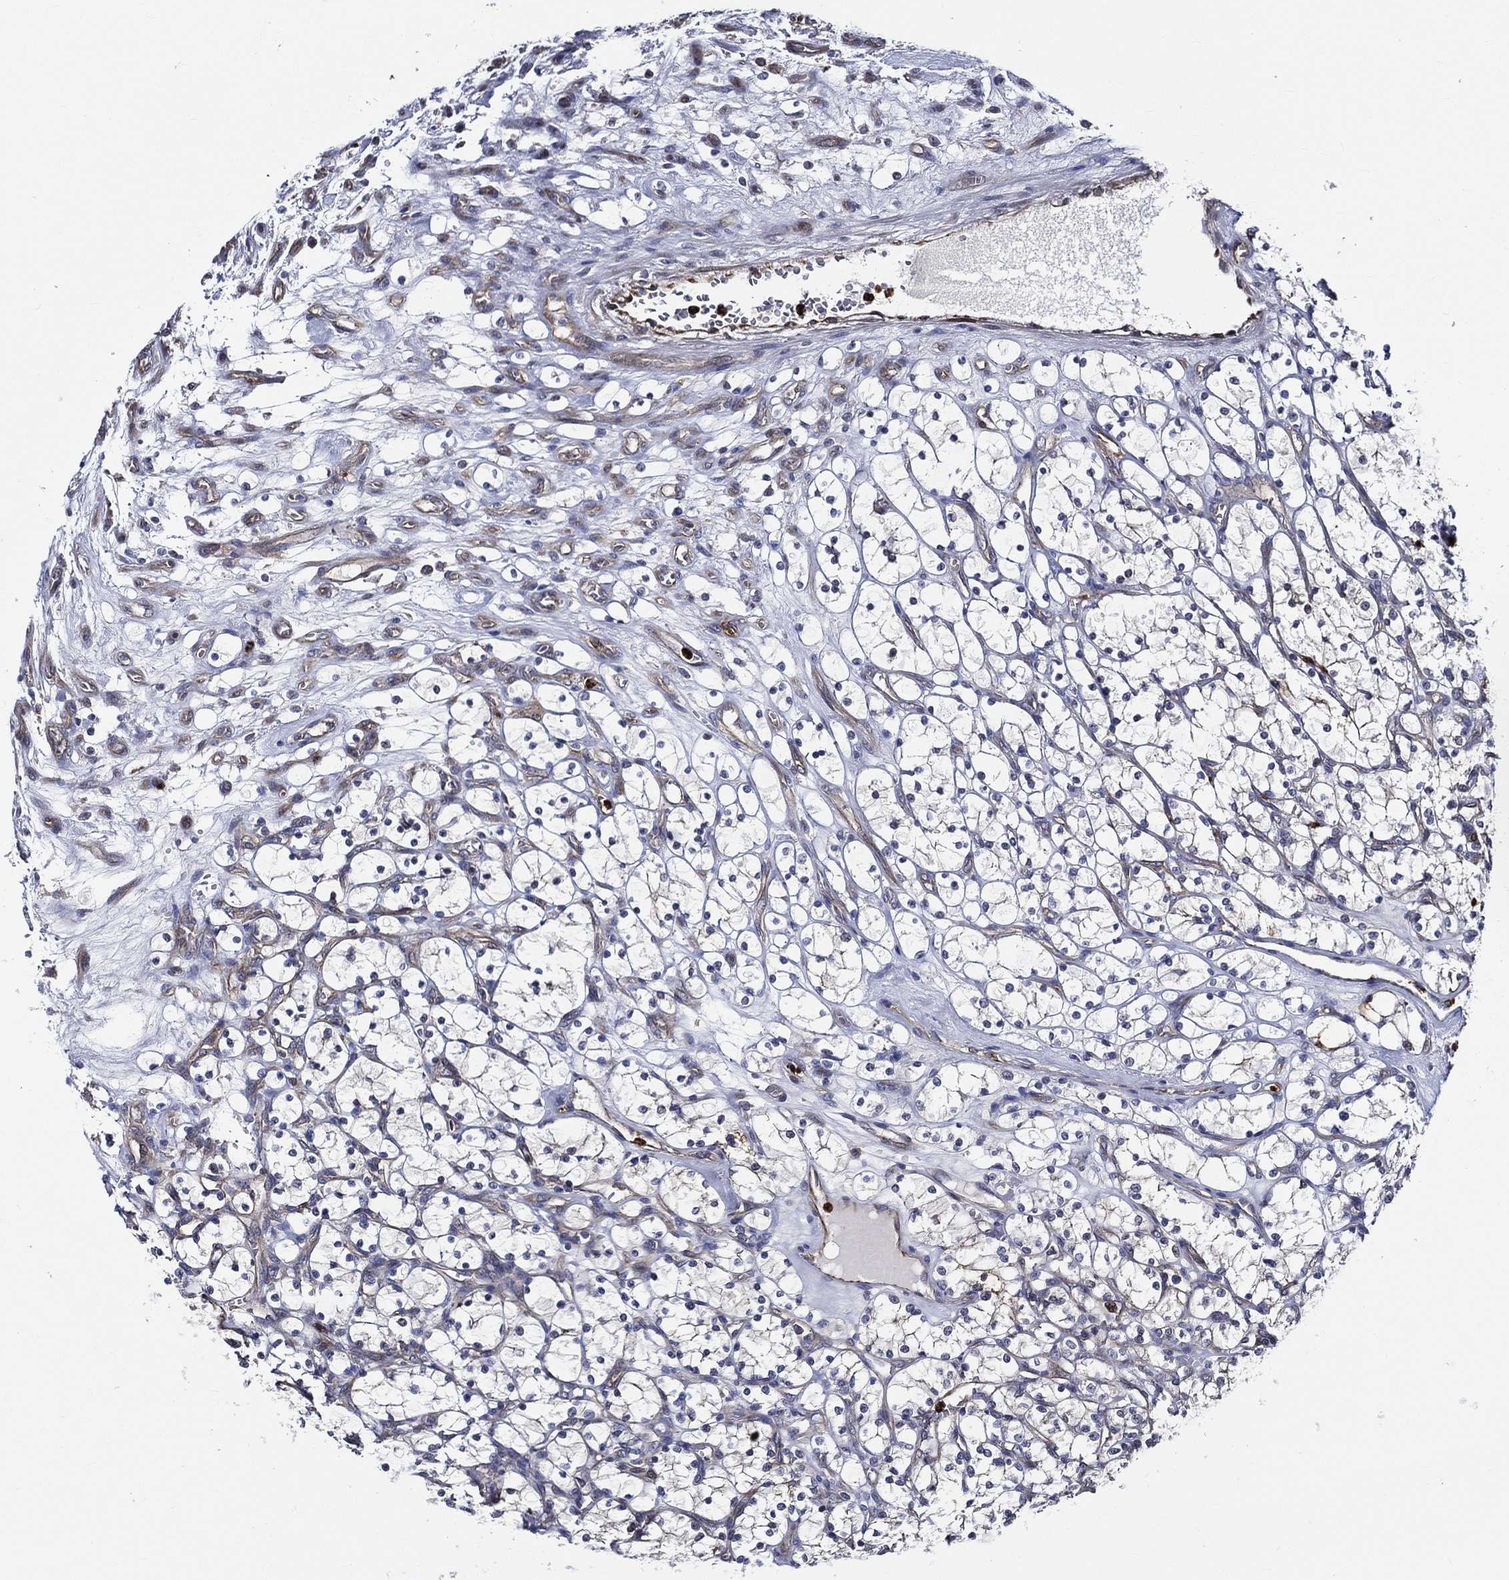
{"staining": {"intensity": "negative", "quantity": "none", "location": "none"}, "tissue": "renal cancer", "cell_type": "Tumor cells", "image_type": "cancer", "snomed": [{"axis": "morphology", "description": "Adenocarcinoma, NOS"}, {"axis": "topography", "description": "Kidney"}], "caption": "Image shows no protein positivity in tumor cells of renal cancer (adenocarcinoma) tissue.", "gene": "KIF20B", "patient": {"sex": "female", "age": 69}}